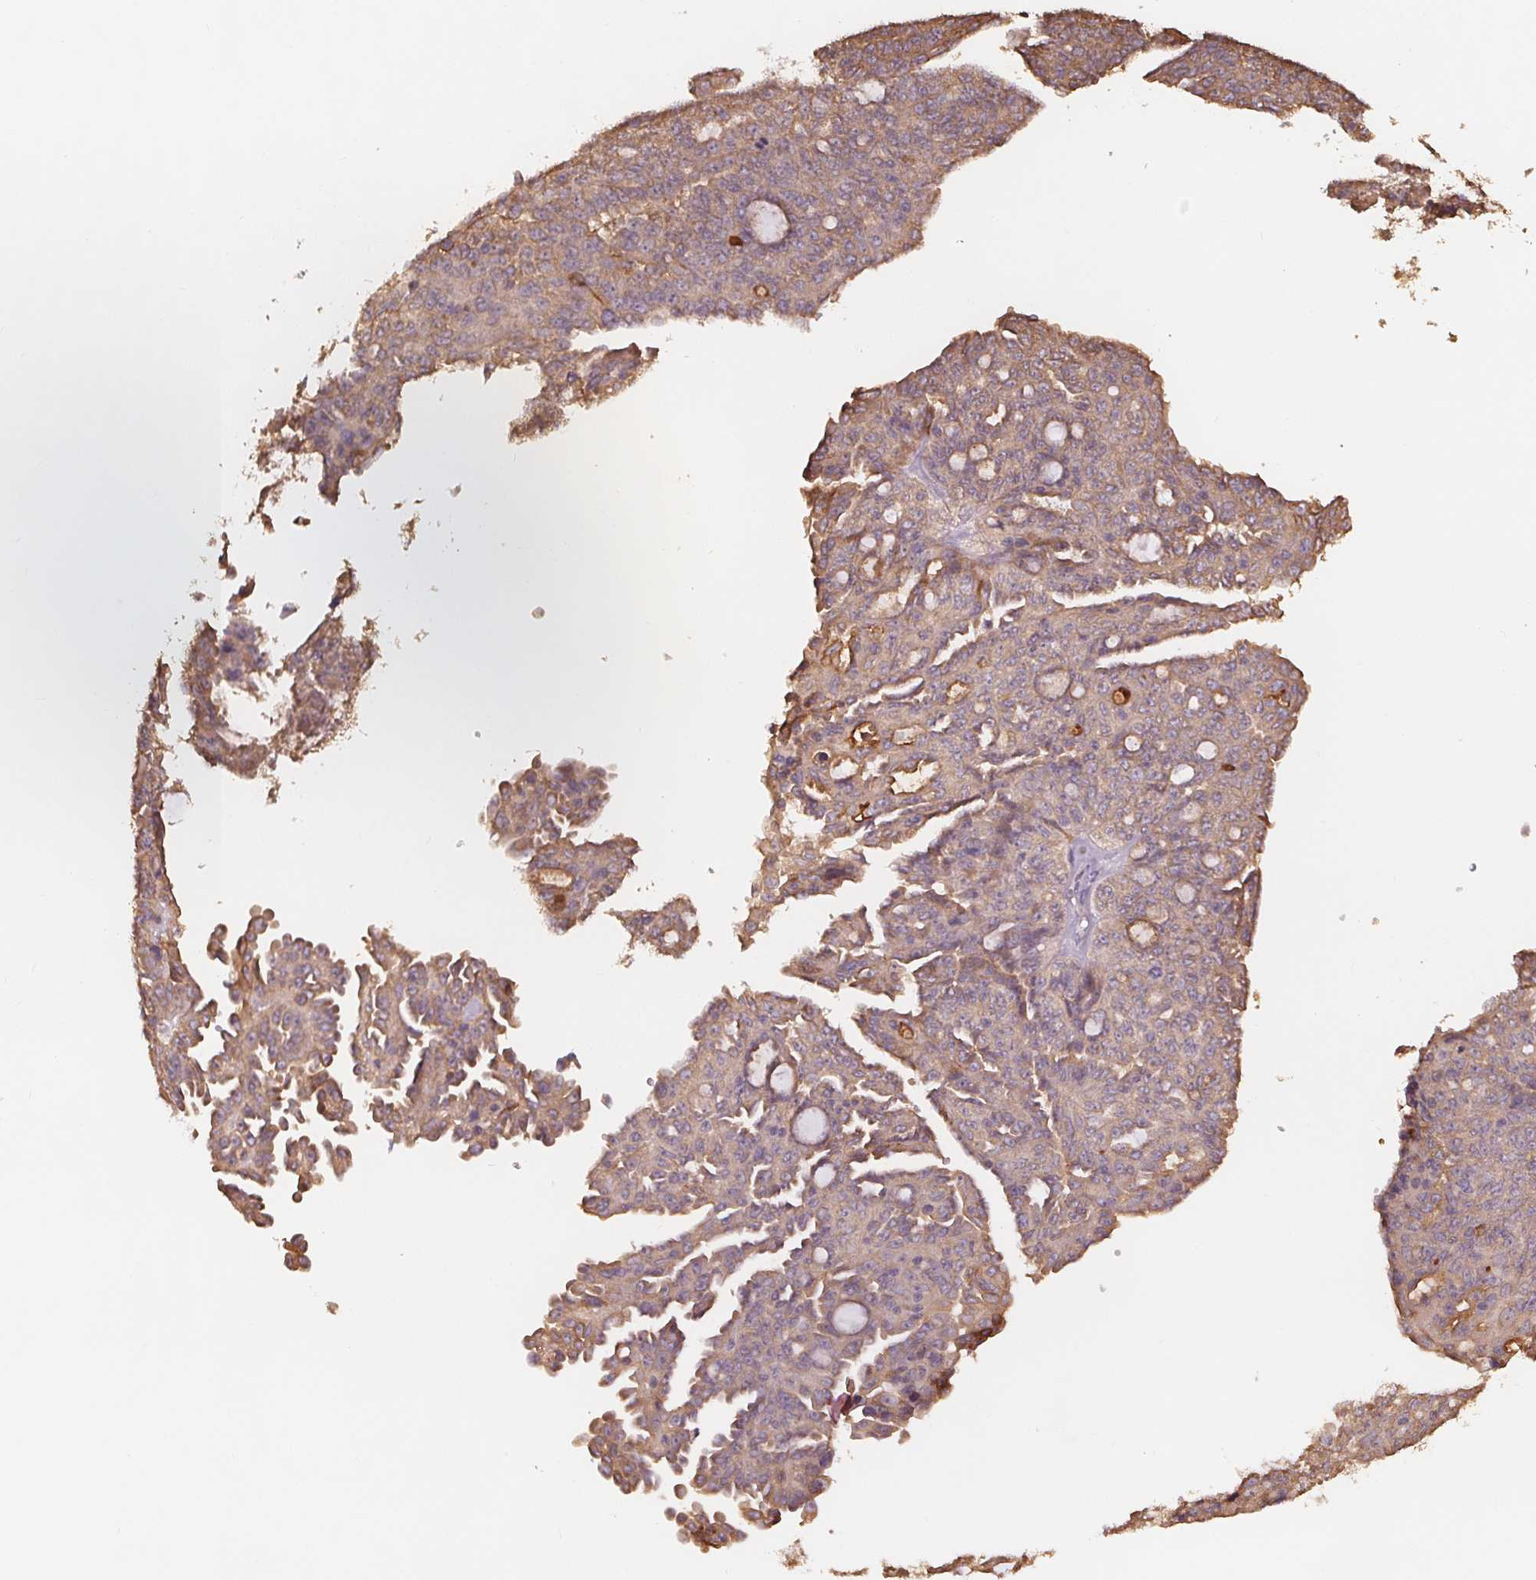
{"staining": {"intensity": "weak", "quantity": "25%-75%", "location": "cytoplasmic/membranous"}, "tissue": "ovarian cancer", "cell_type": "Tumor cells", "image_type": "cancer", "snomed": [{"axis": "morphology", "description": "Cystadenocarcinoma, serous, NOS"}, {"axis": "topography", "description": "Ovary"}], "caption": "Protein expression analysis of human ovarian serous cystadenocarcinoma reveals weak cytoplasmic/membranous staining in approximately 25%-75% of tumor cells.", "gene": "TMEM80", "patient": {"sex": "female", "age": 71}}